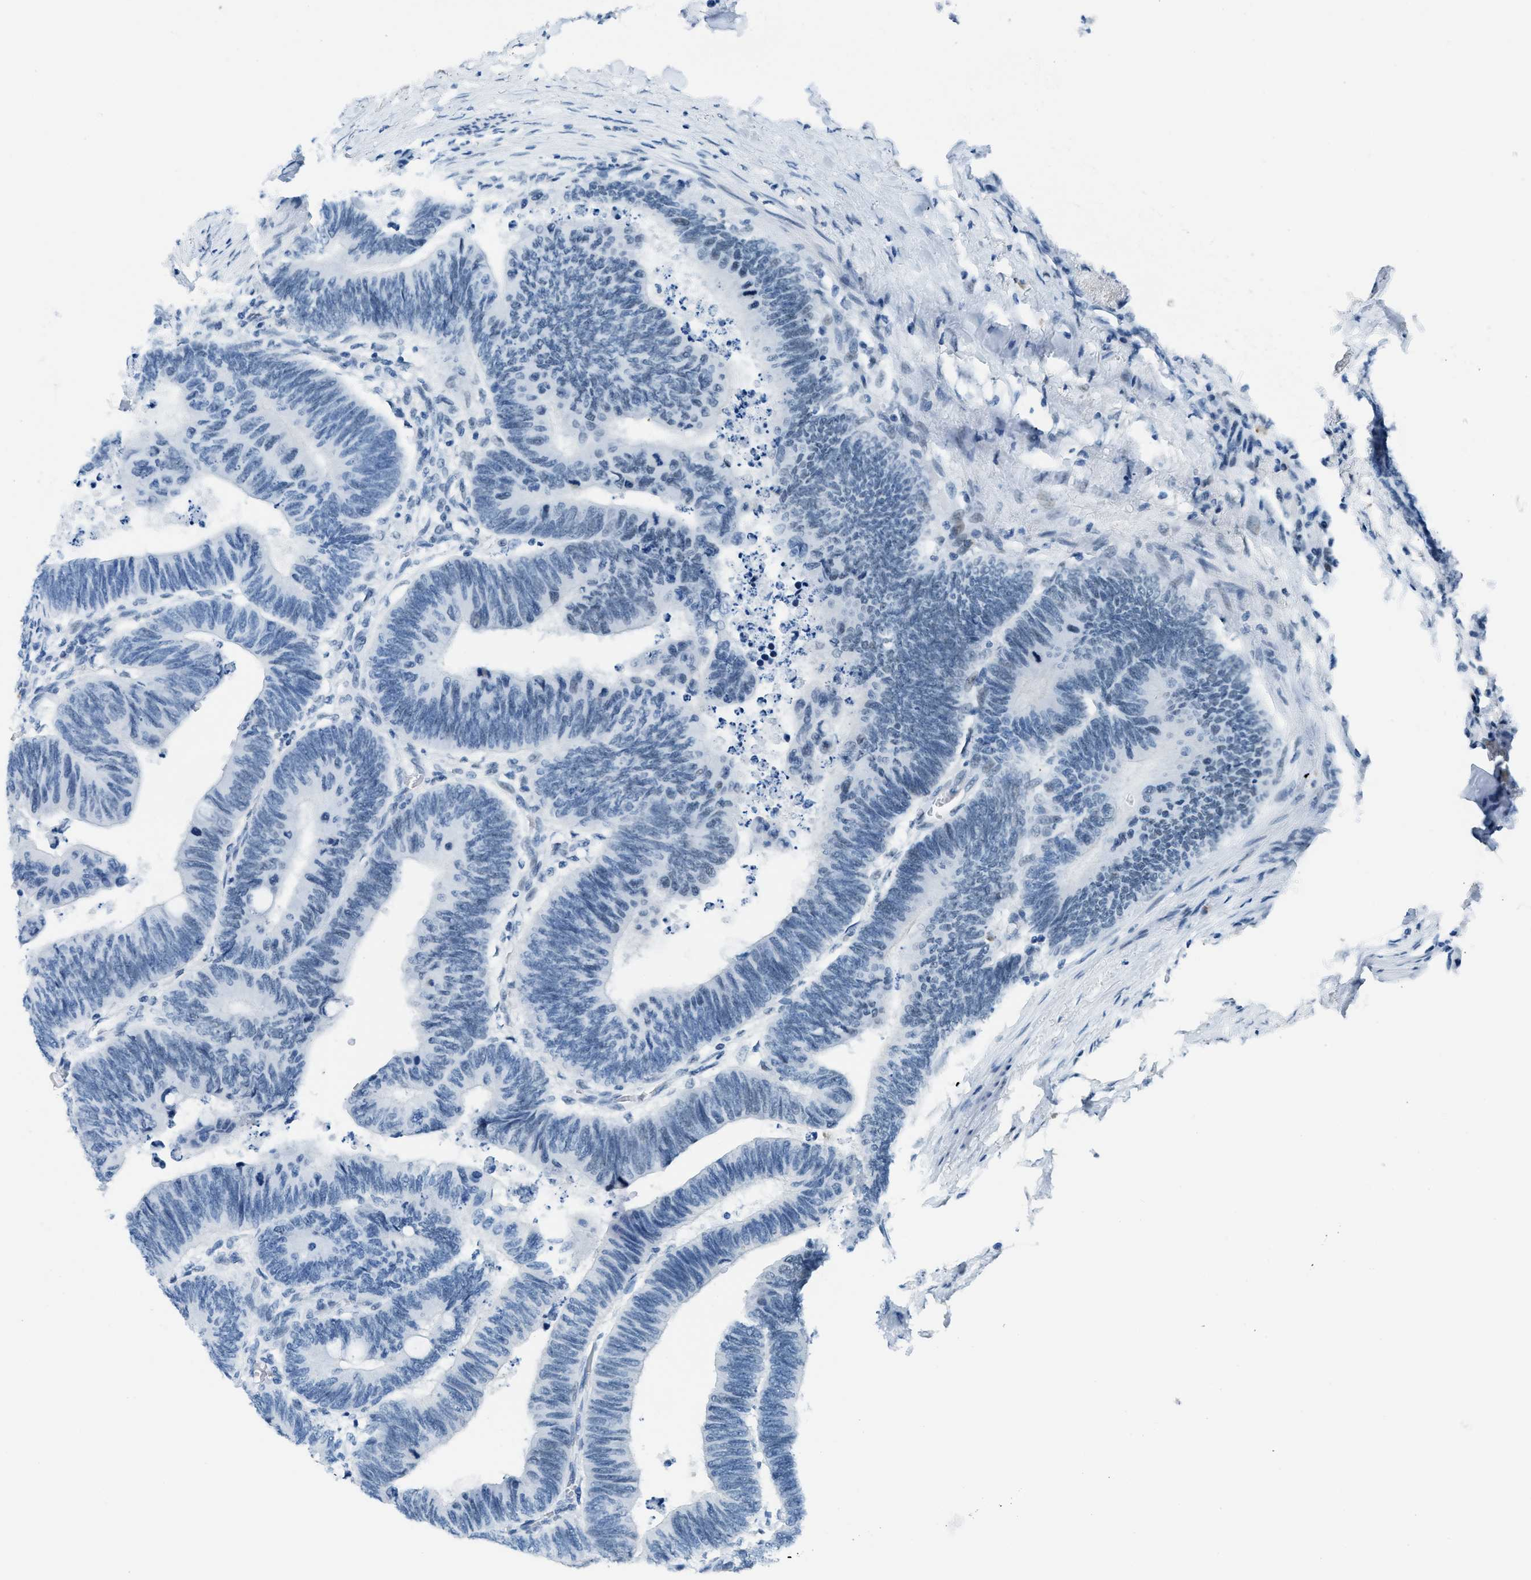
{"staining": {"intensity": "moderate", "quantity": "<25%", "location": "nuclear"}, "tissue": "colorectal cancer", "cell_type": "Tumor cells", "image_type": "cancer", "snomed": [{"axis": "morphology", "description": "Normal tissue, NOS"}, {"axis": "morphology", "description": "Adenocarcinoma, NOS"}, {"axis": "topography", "description": "Rectum"}, {"axis": "topography", "description": "Peripheral nerve tissue"}], "caption": "This is an image of IHC staining of colorectal cancer (adenocarcinoma), which shows moderate positivity in the nuclear of tumor cells.", "gene": "PLA2G2A", "patient": {"sex": "male", "age": 92}}